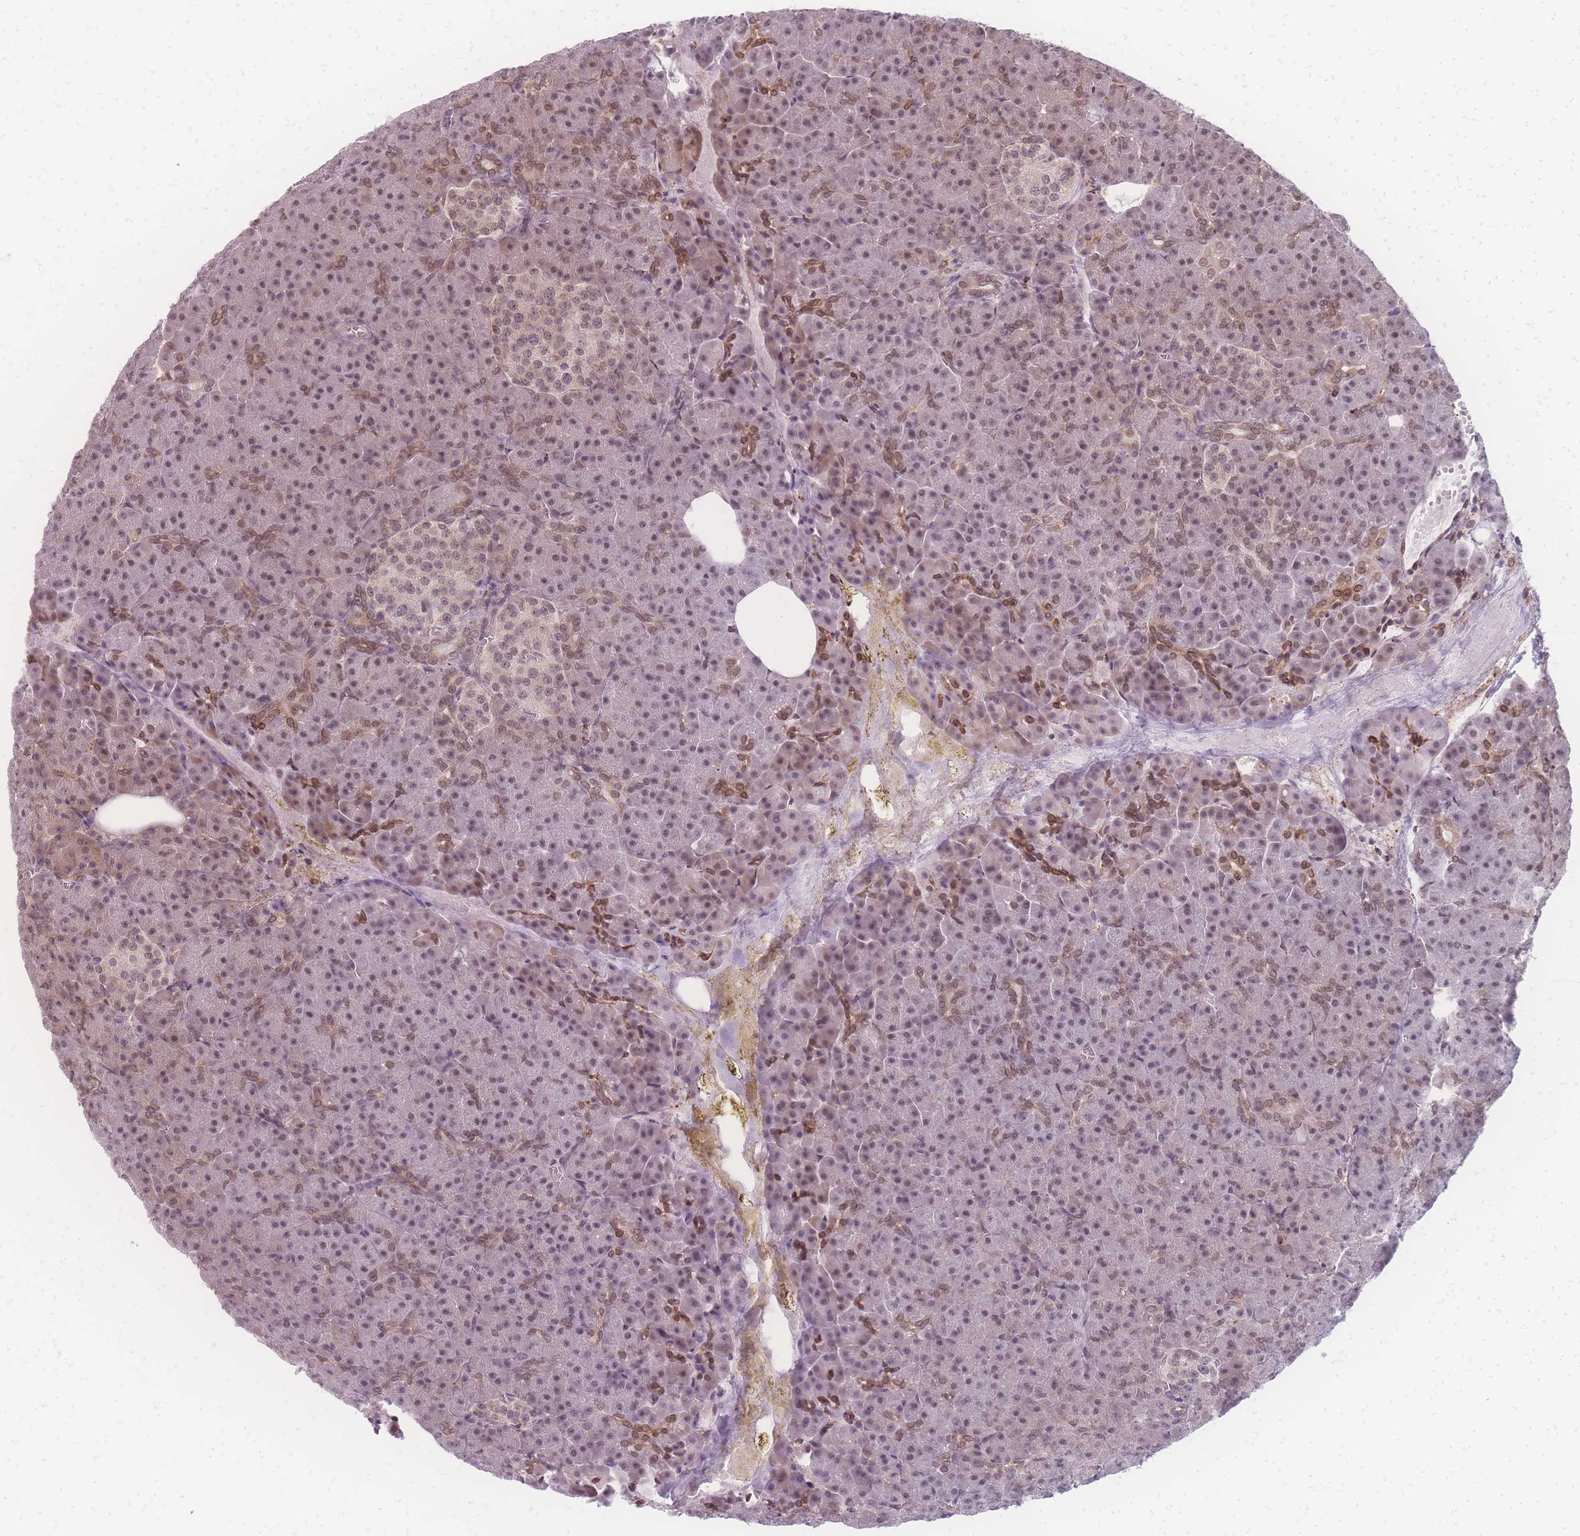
{"staining": {"intensity": "moderate", "quantity": "25%-75%", "location": "cytoplasmic/membranous,nuclear"}, "tissue": "pancreas", "cell_type": "Exocrine glandular cells", "image_type": "normal", "snomed": [{"axis": "morphology", "description": "Normal tissue, NOS"}, {"axis": "topography", "description": "Pancreas"}], "caption": "Immunohistochemical staining of unremarkable human pancreas exhibits 25%-75% levels of moderate cytoplasmic/membranous,nuclear protein expression in approximately 25%-75% of exocrine glandular cells. The staining was performed using DAB (3,3'-diaminobenzidine) to visualize the protein expression in brown, while the nuclei were stained in blue with hematoxylin (Magnification: 20x).", "gene": "ZC3H13", "patient": {"sex": "female", "age": 74}}